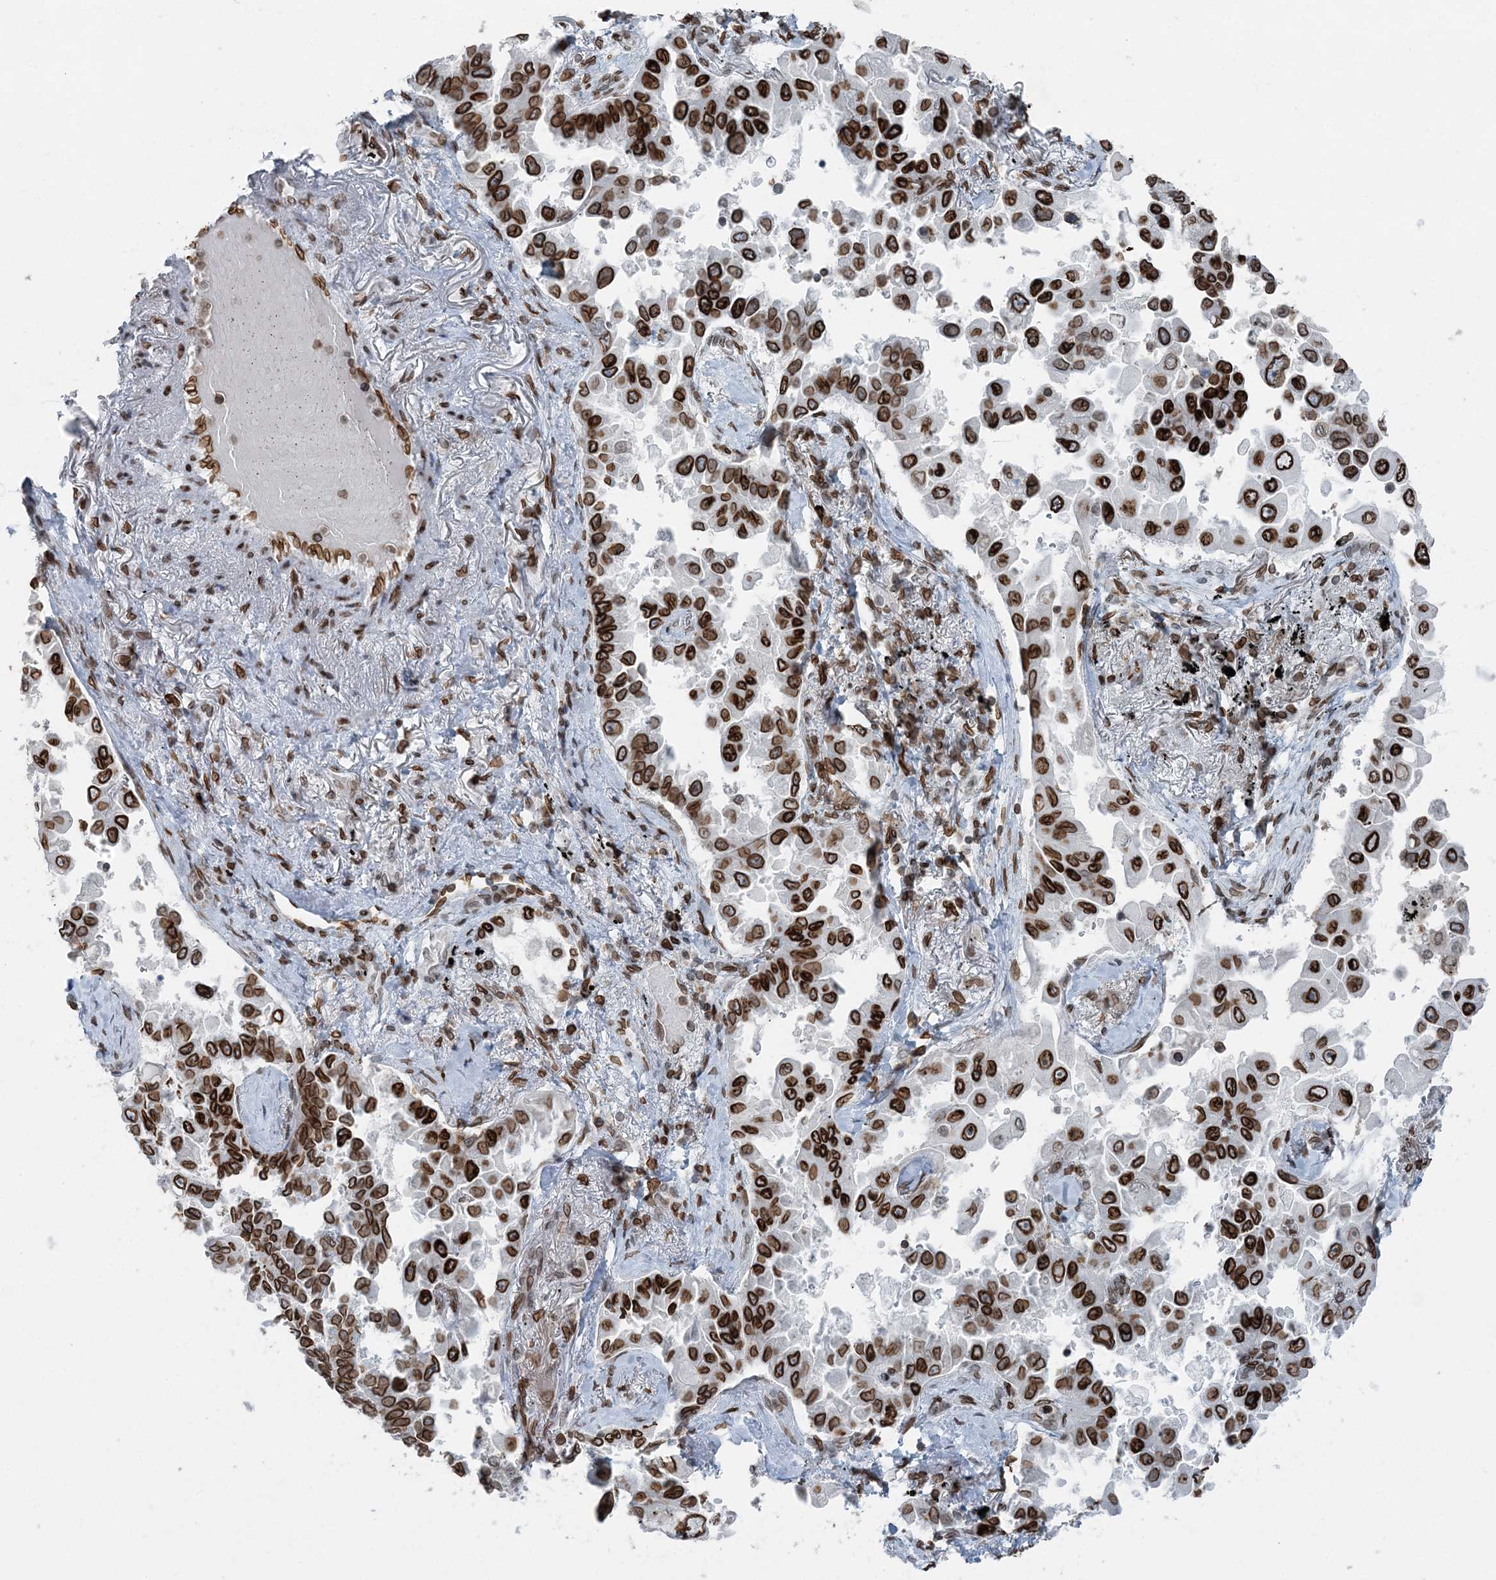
{"staining": {"intensity": "strong", "quantity": ">75%", "location": "cytoplasmic/membranous,nuclear"}, "tissue": "lung cancer", "cell_type": "Tumor cells", "image_type": "cancer", "snomed": [{"axis": "morphology", "description": "Adenocarcinoma, NOS"}, {"axis": "topography", "description": "Lung"}], "caption": "There is high levels of strong cytoplasmic/membranous and nuclear positivity in tumor cells of lung adenocarcinoma, as demonstrated by immunohistochemical staining (brown color).", "gene": "GJD4", "patient": {"sex": "female", "age": 67}}